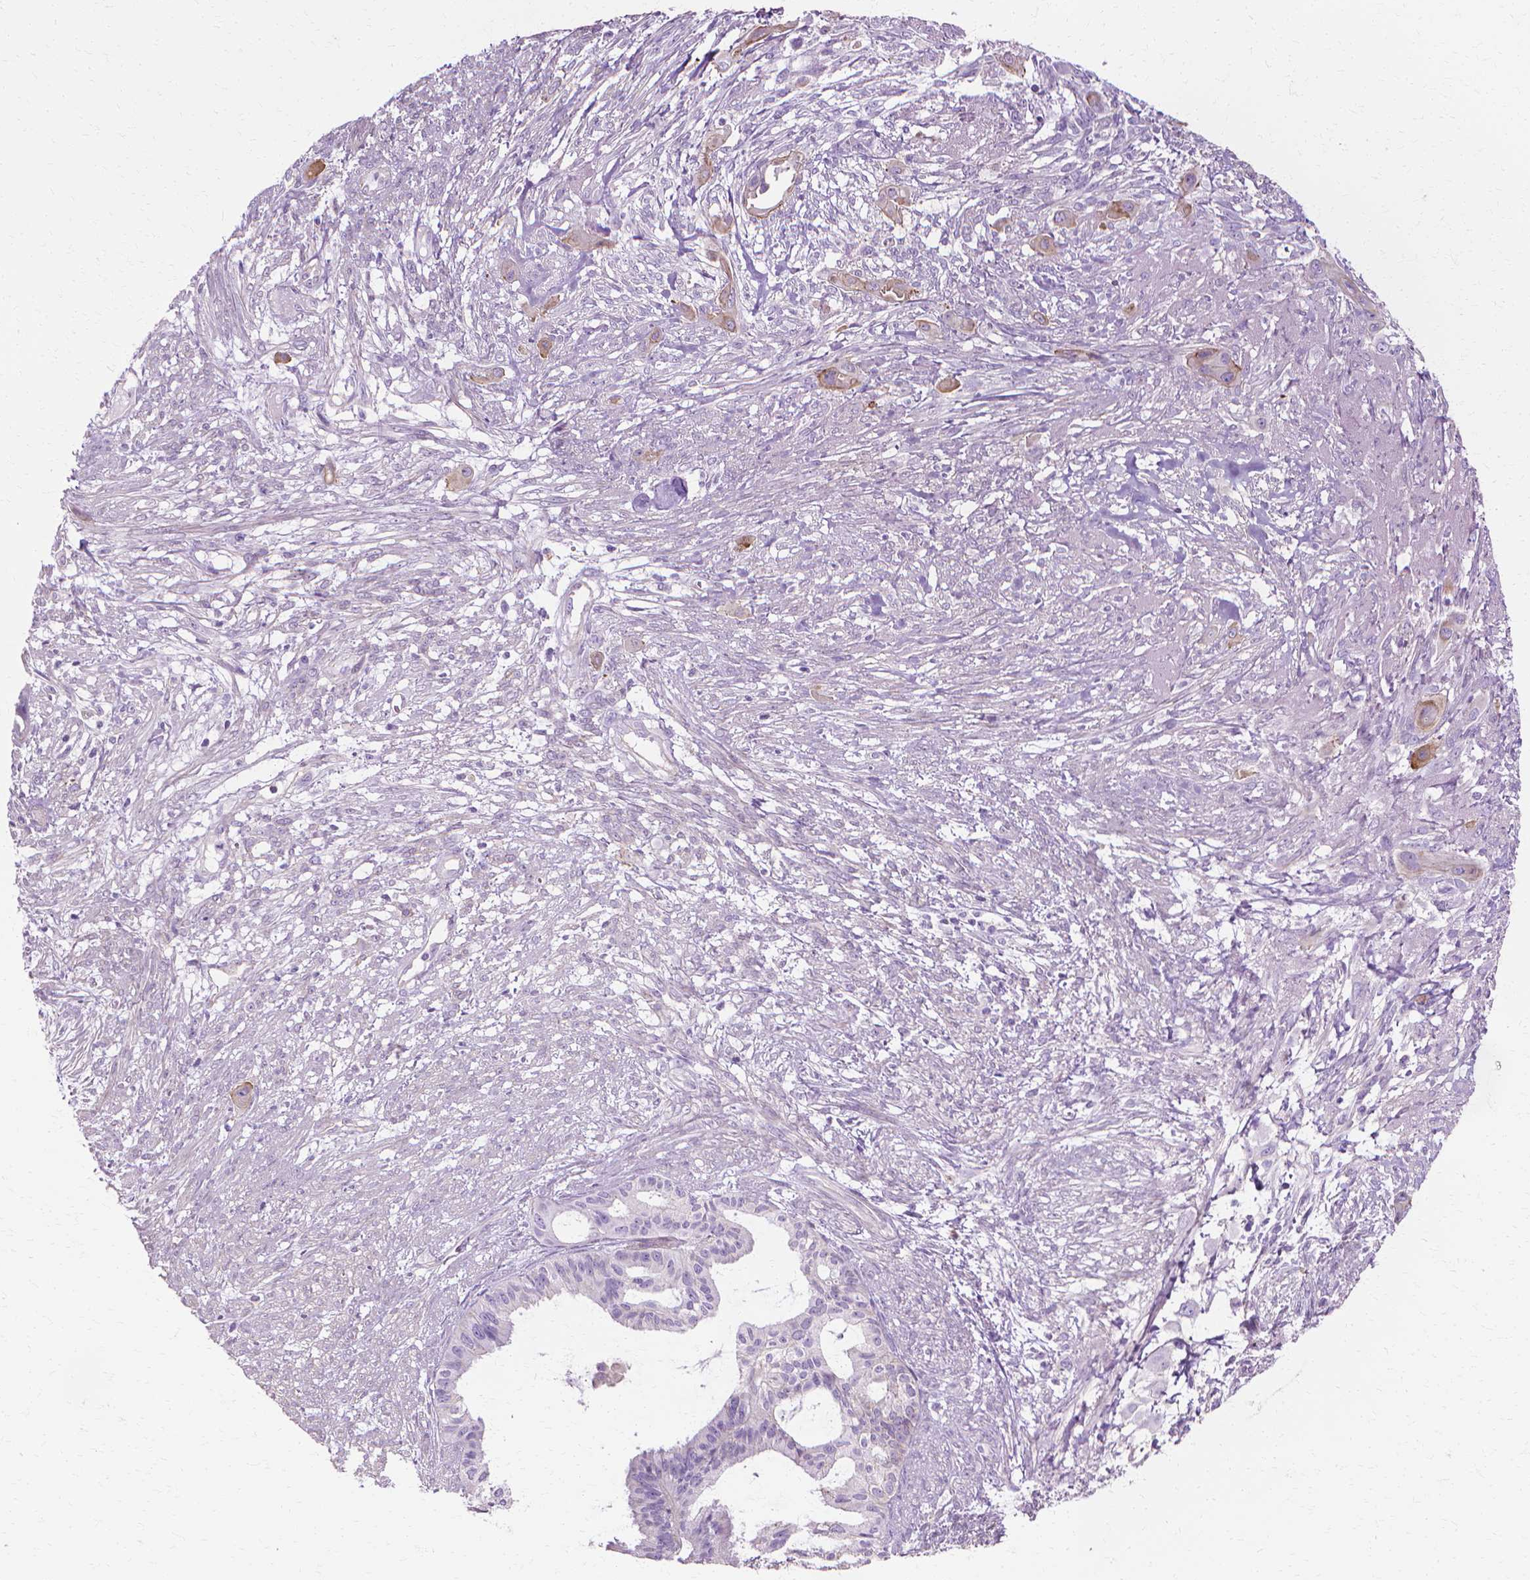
{"staining": {"intensity": "negative", "quantity": "none", "location": "none"}, "tissue": "endometrial cancer", "cell_type": "Tumor cells", "image_type": "cancer", "snomed": [{"axis": "morphology", "description": "Adenocarcinoma, NOS"}, {"axis": "topography", "description": "Endometrium"}], "caption": "A micrograph of human endometrial adenocarcinoma is negative for staining in tumor cells.", "gene": "CFAP157", "patient": {"sex": "female", "age": 86}}